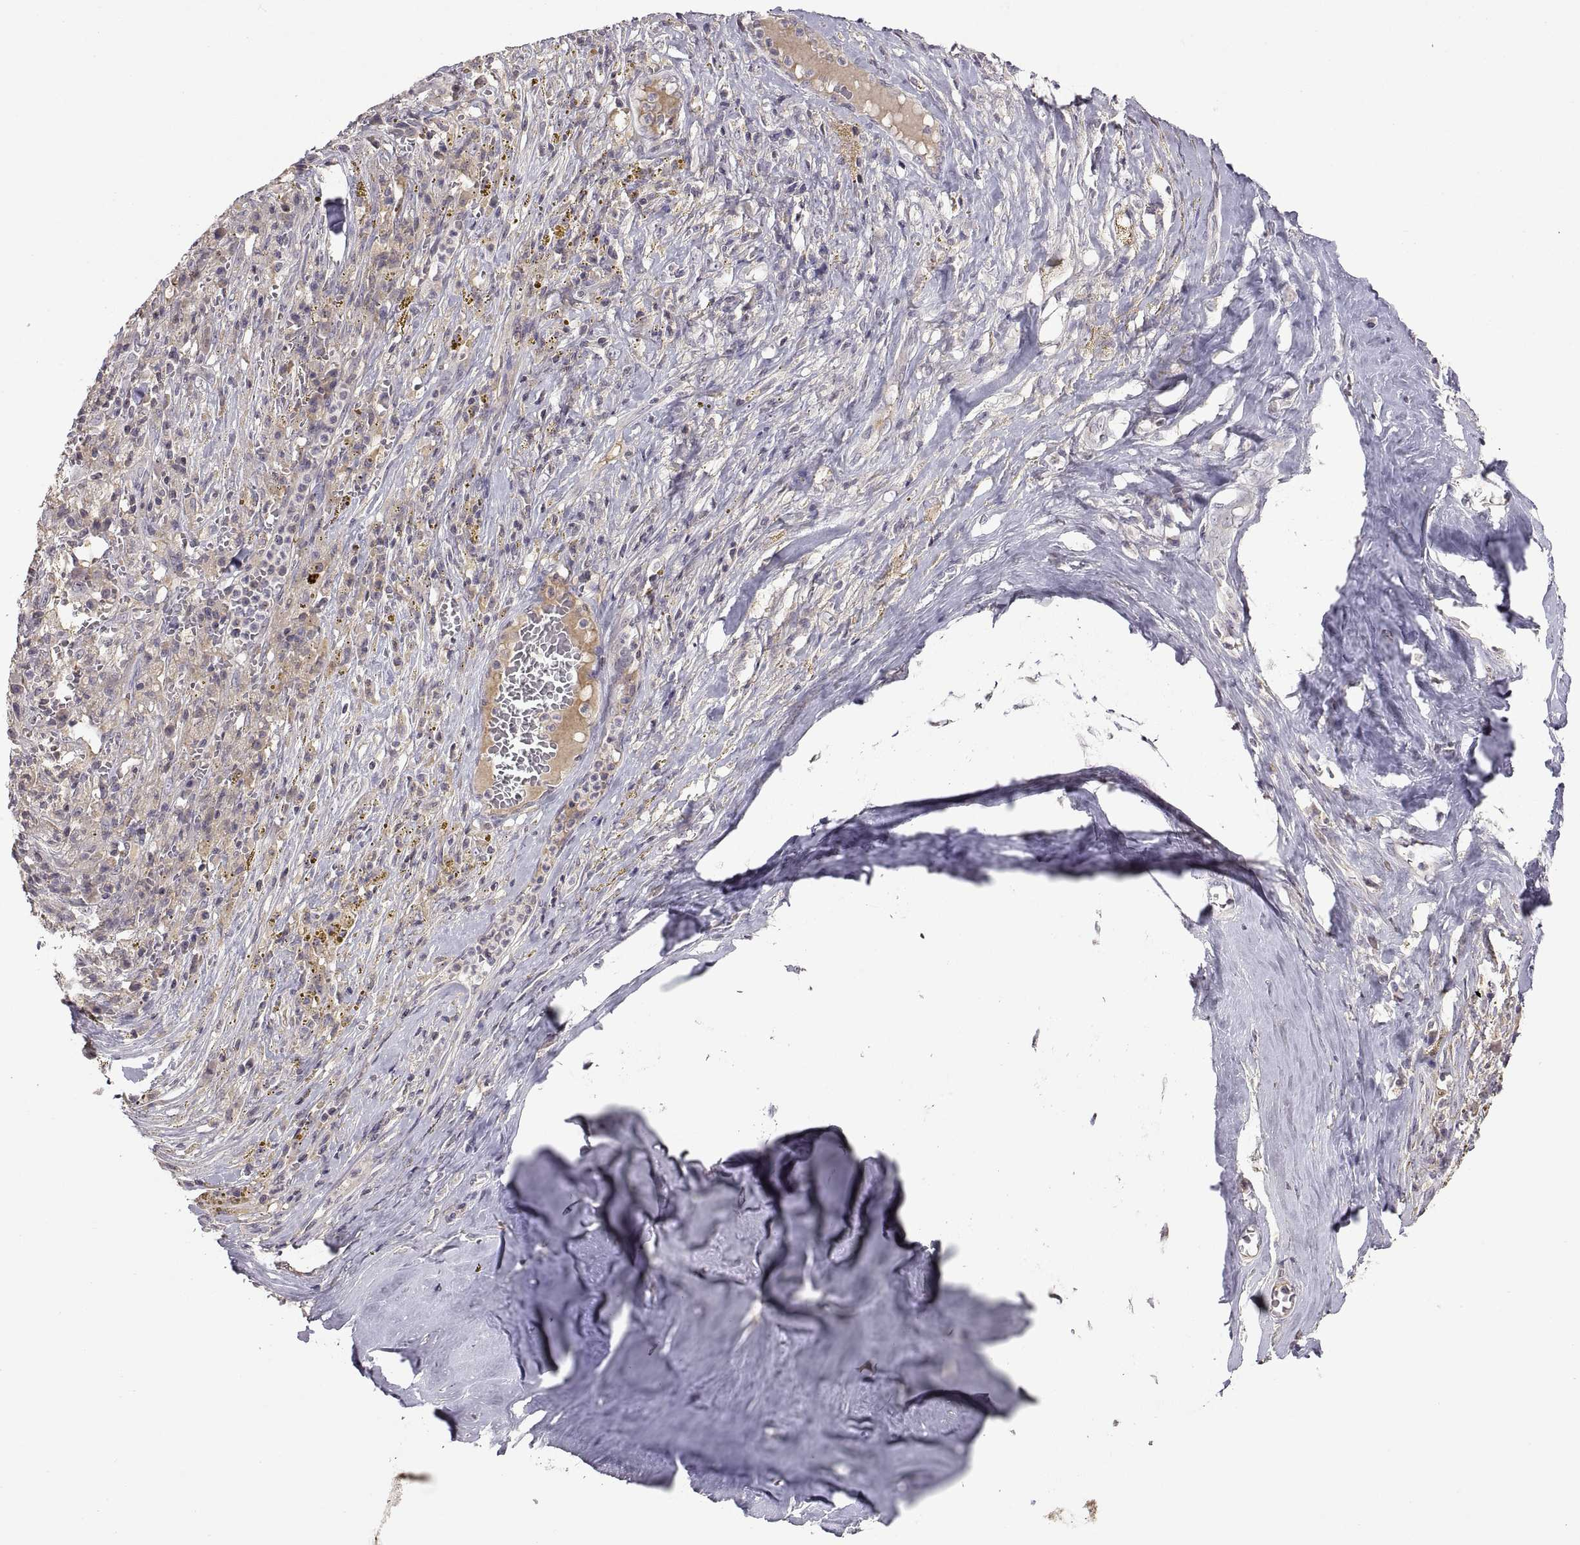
{"staining": {"intensity": "negative", "quantity": "none", "location": "none"}, "tissue": "melanoma", "cell_type": "Tumor cells", "image_type": "cancer", "snomed": [{"axis": "morphology", "description": "Malignant melanoma, NOS"}, {"axis": "topography", "description": "Skin"}], "caption": "Tumor cells are negative for brown protein staining in malignant melanoma.", "gene": "NMNAT2", "patient": {"sex": "female", "age": 91}}